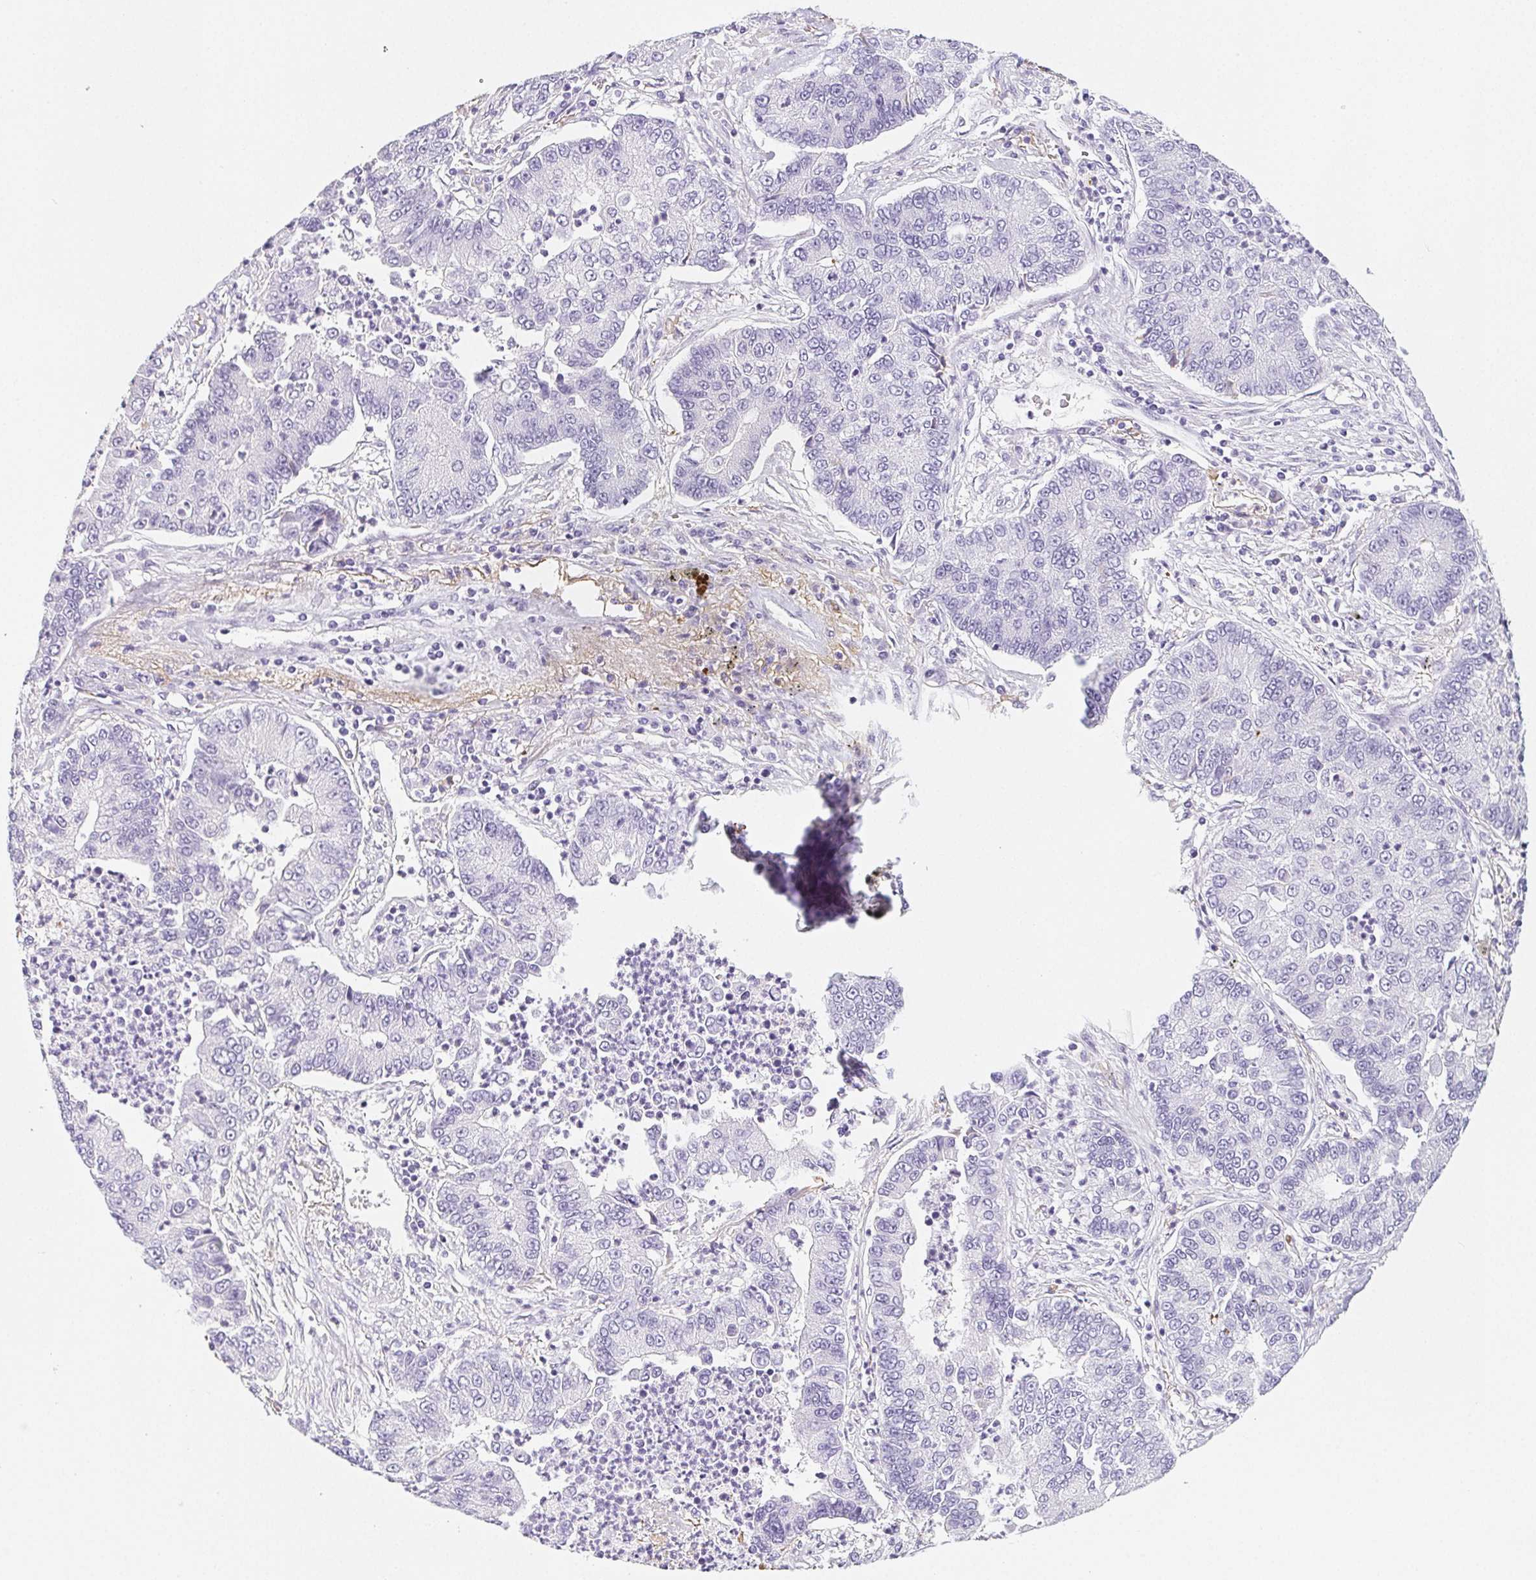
{"staining": {"intensity": "negative", "quantity": "none", "location": "none"}, "tissue": "lung cancer", "cell_type": "Tumor cells", "image_type": "cancer", "snomed": [{"axis": "morphology", "description": "Adenocarcinoma, NOS"}, {"axis": "topography", "description": "Lung"}], "caption": "Tumor cells show no significant protein expression in lung cancer (adenocarcinoma). (DAB immunohistochemistry (IHC) visualized using brightfield microscopy, high magnification).", "gene": "VTN", "patient": {"sex": "female", "age": 57}}